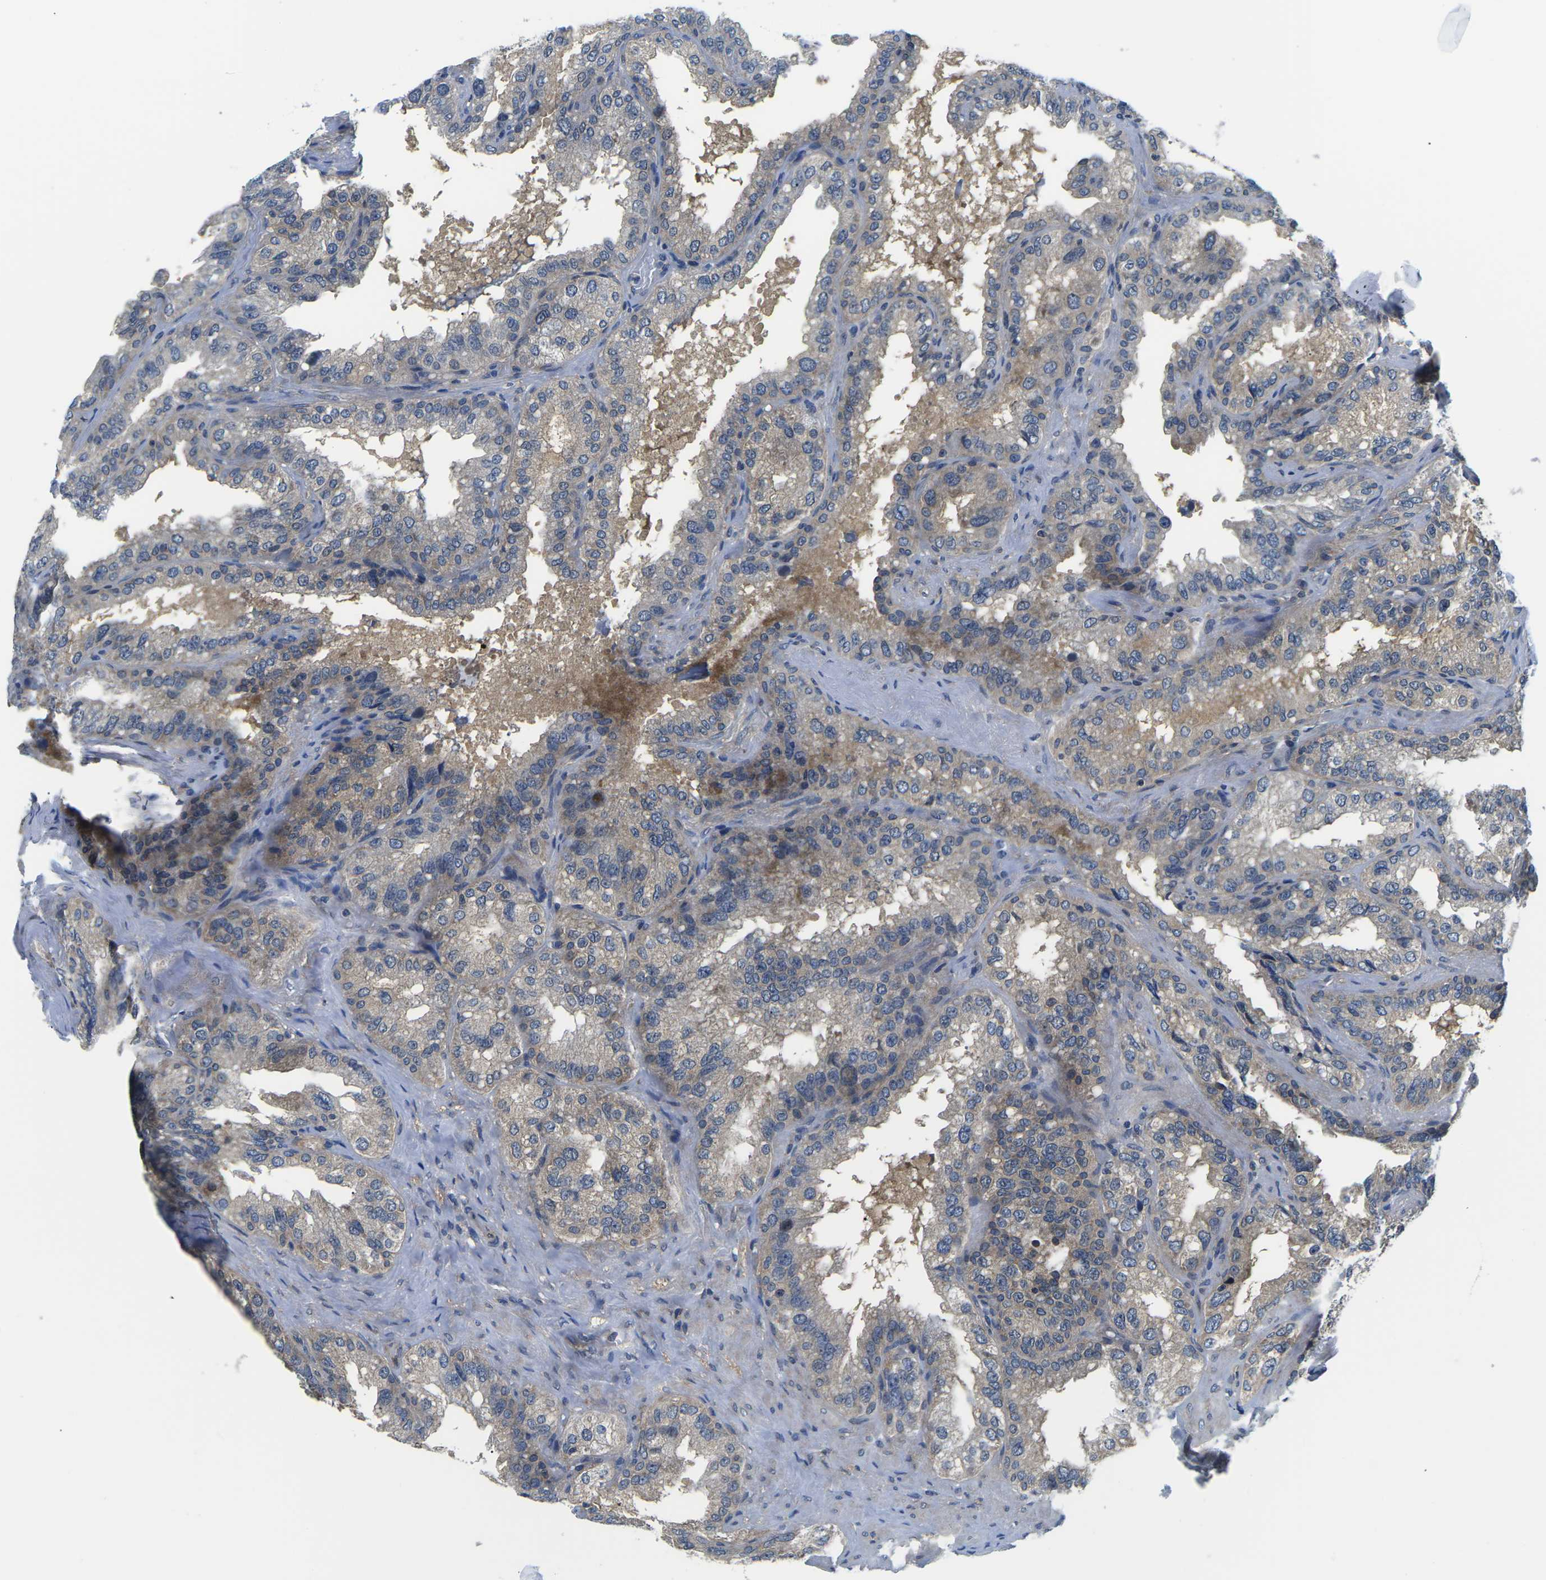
{"staining": {"intensity": "weak", "quantity": ">75%", "location": "cytoplasmic/membranous"}, "tissue": "seminal vesicle", "cell_type": "Glandular cells", "image_type": "normal", "snomed": [{"axis": "morphology", "description": "Normal tissue, NOS"}, {"axis": "topography", "description": "Seminal veicle"}], "caption": "Protein staining of unremarkable seminal vesicle demonstrates weak cytoplasmic/membranous positivity in approximately >75% of glandular cells. (IHC, brightfield microscopy, high magnification).", "gene": "GSK3B", "patient": {"sex": "male", "age": 68}}